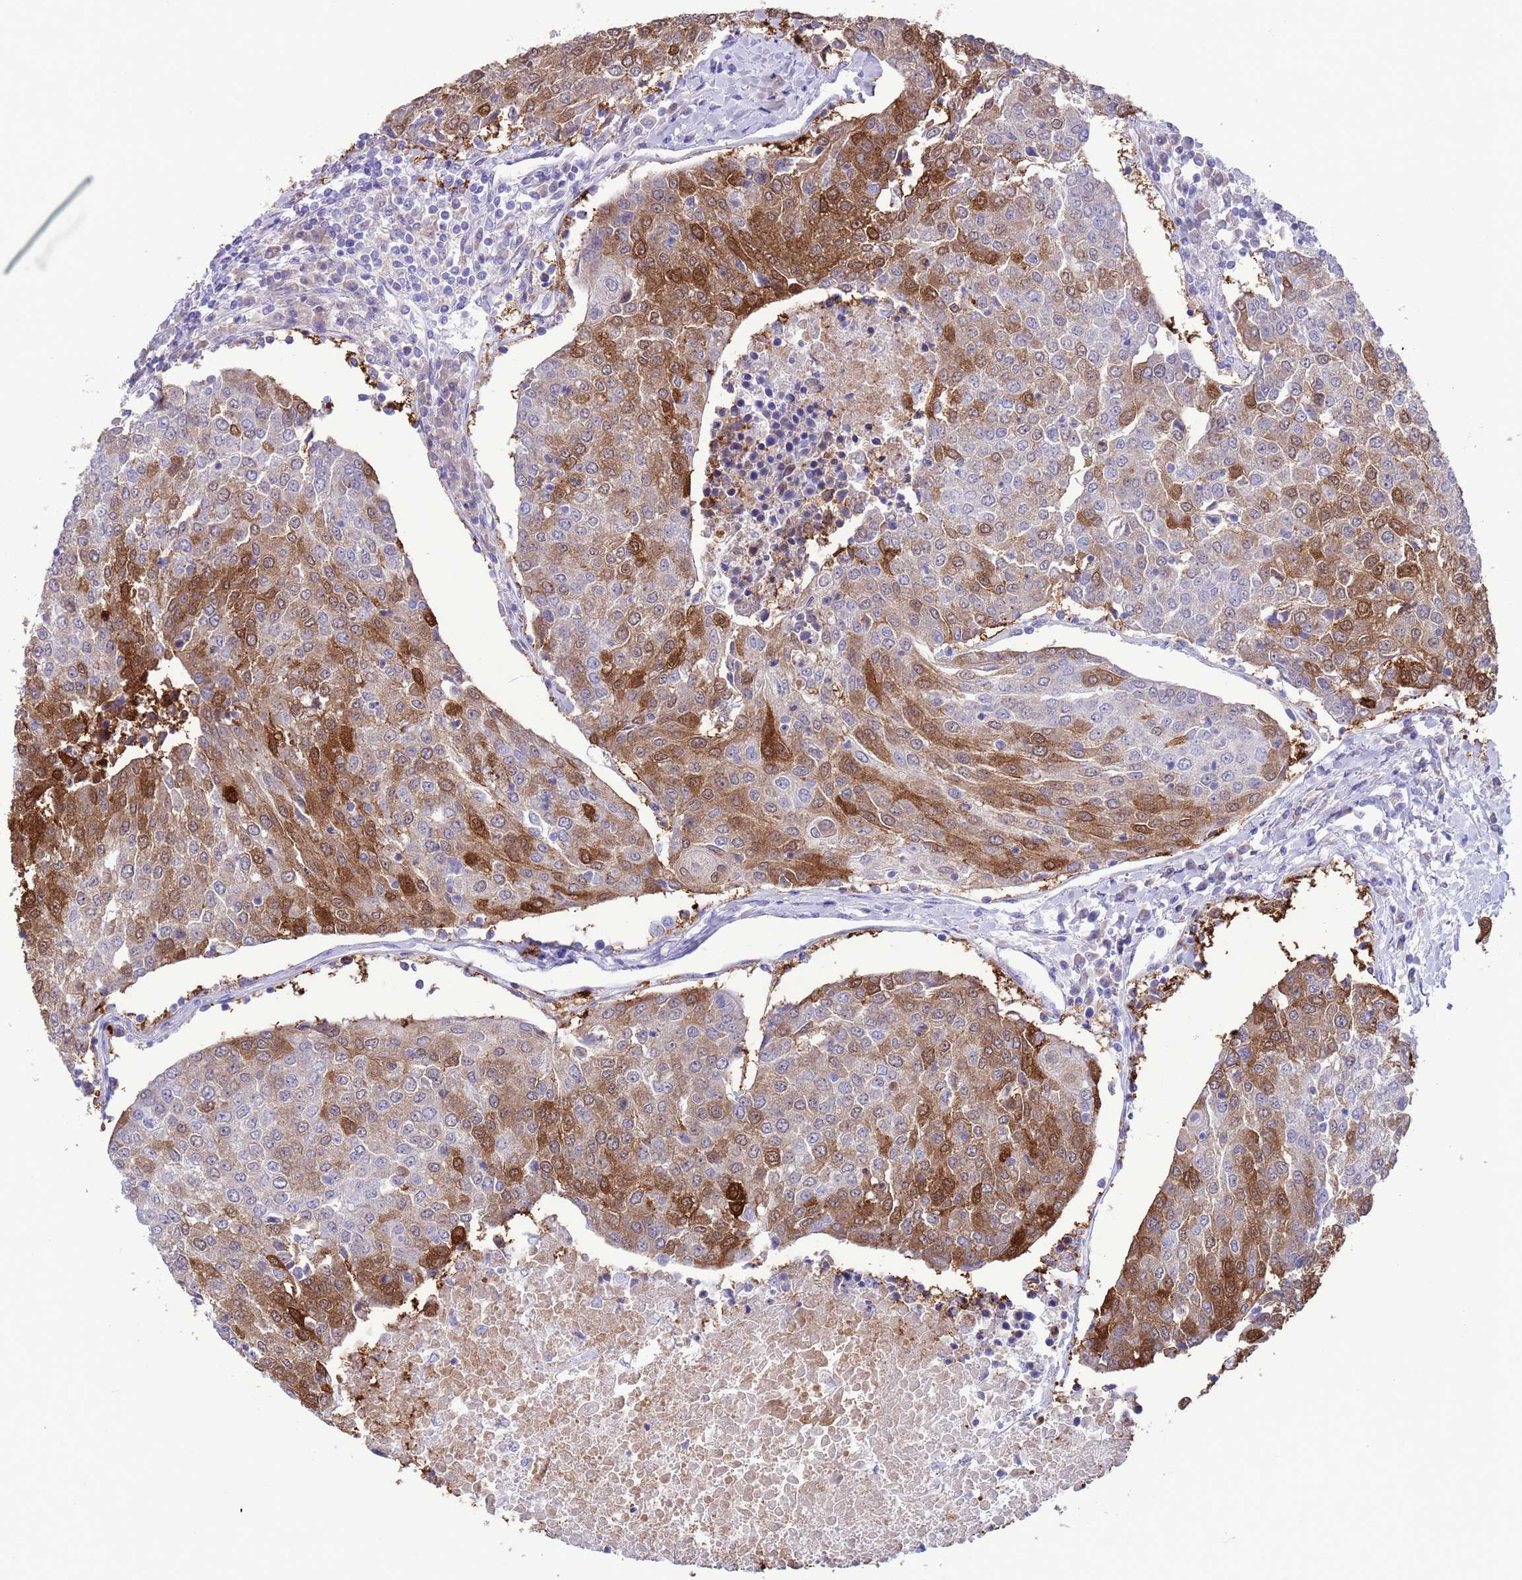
{"staining": {"intensity": "moderate", "quantity": "25%-75%", "location": "cytoplasmic/membranous,nuclear"}, "tissue": "urothelial cancer", "cell_type": "Tumor cells", "image_type": "cancer", "snomed": [{"axis": "morphology", "description": "Urothelial carcinoma, High grade"}, {"axis": "topography", "description": "Urinary bladder"}], "caption": "The image shows staining of high-grade urothelial carcinoma, revealing moderate cytoplasmic/membranous and nuclear protein expression (brown color) within tumor cells.", "gene": "GSTM1", "patient": {"sex": "female", "age": 85}}